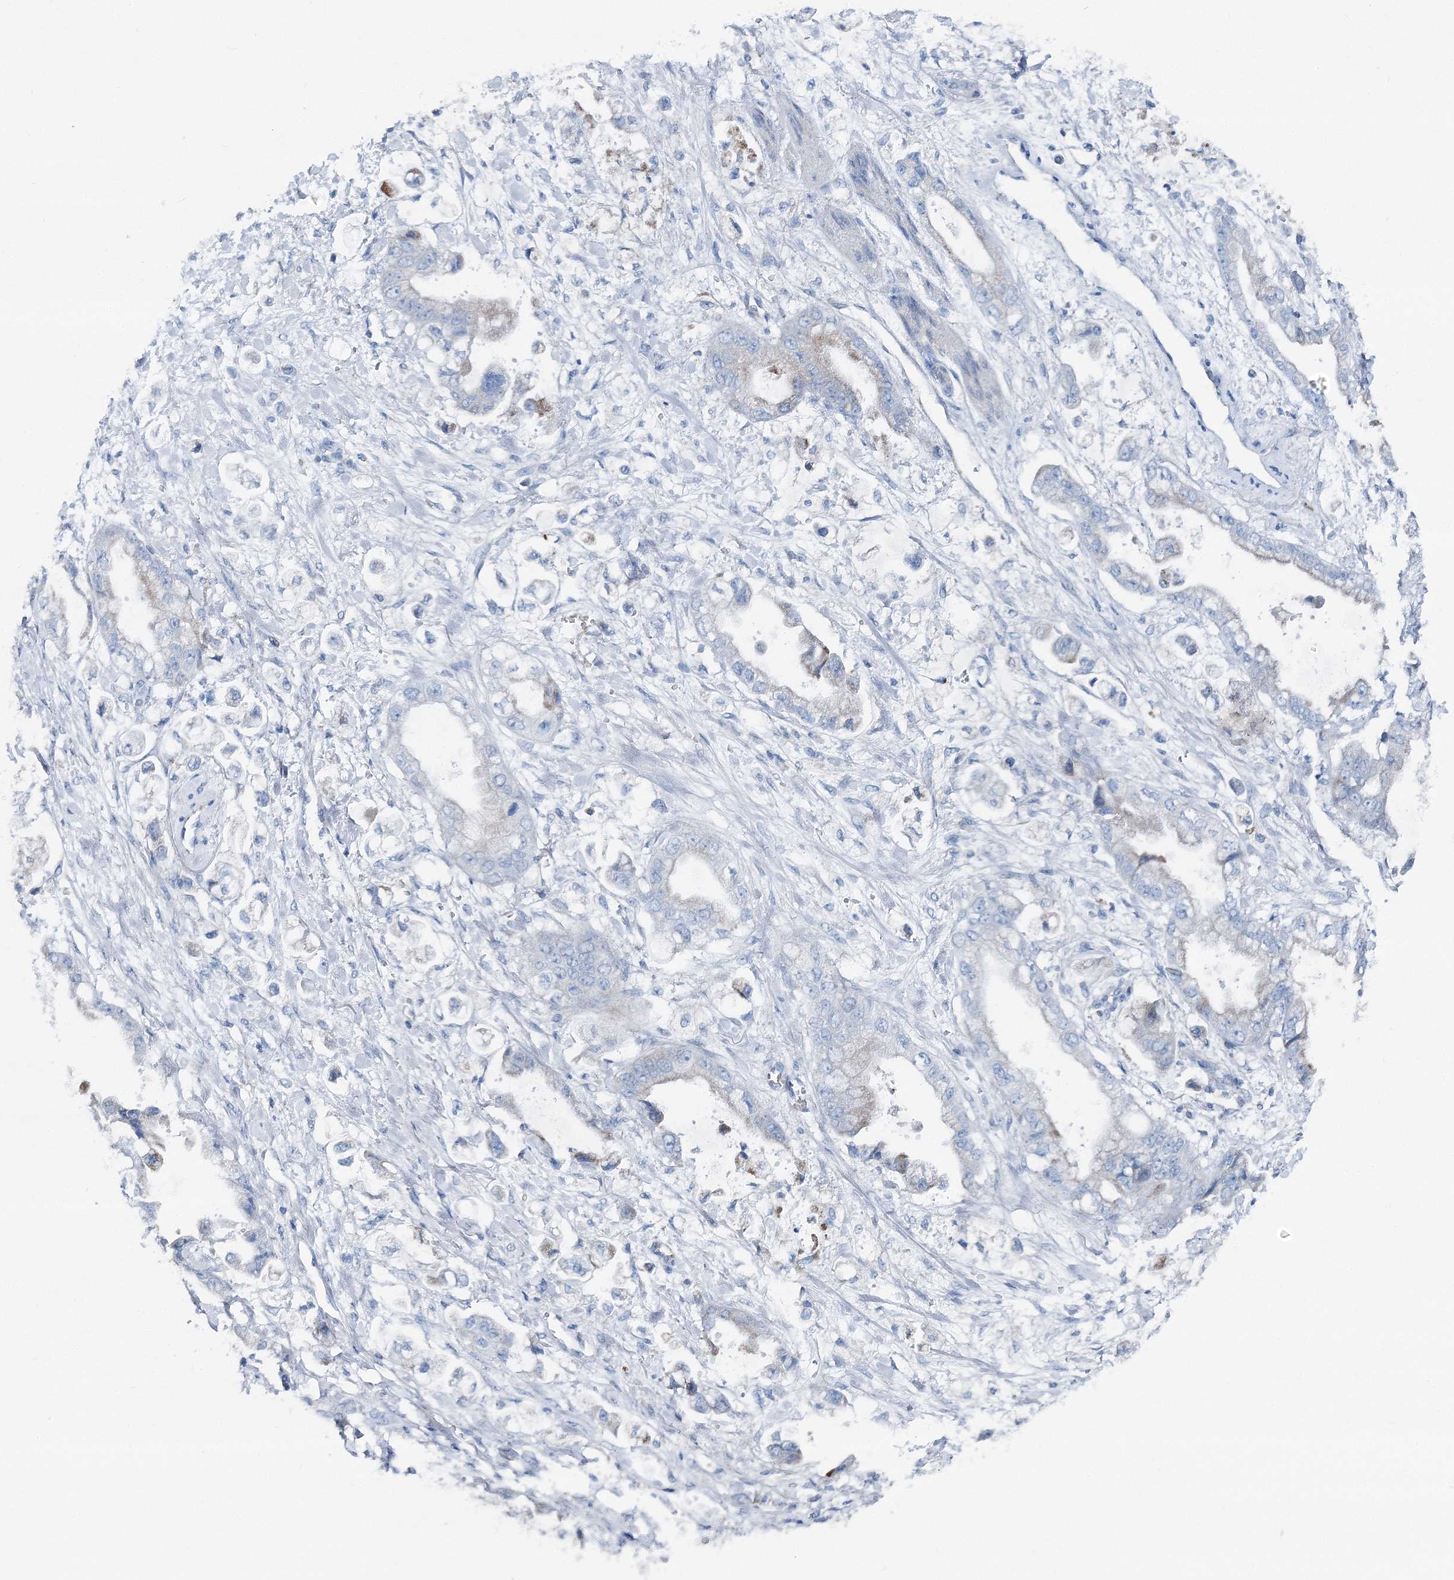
{"staining": {"intensity": "negative", "quantity": "none", "location": "none"}, "tissue": "stomach cancer", "cell_type": "Tumor cells", "image_type": "cancer", "snomed": [{"axis": "morphology", "description": "Adenocarcinoma, NOS"}, {"axis": "topography", "description": "Stomach"}], "caption": "The photomicrograph reveals no significant expression in tumor cells of stomach cancer.", "gene": "GABARAPL2", "patient": {"sex": "male", "age": 62}}